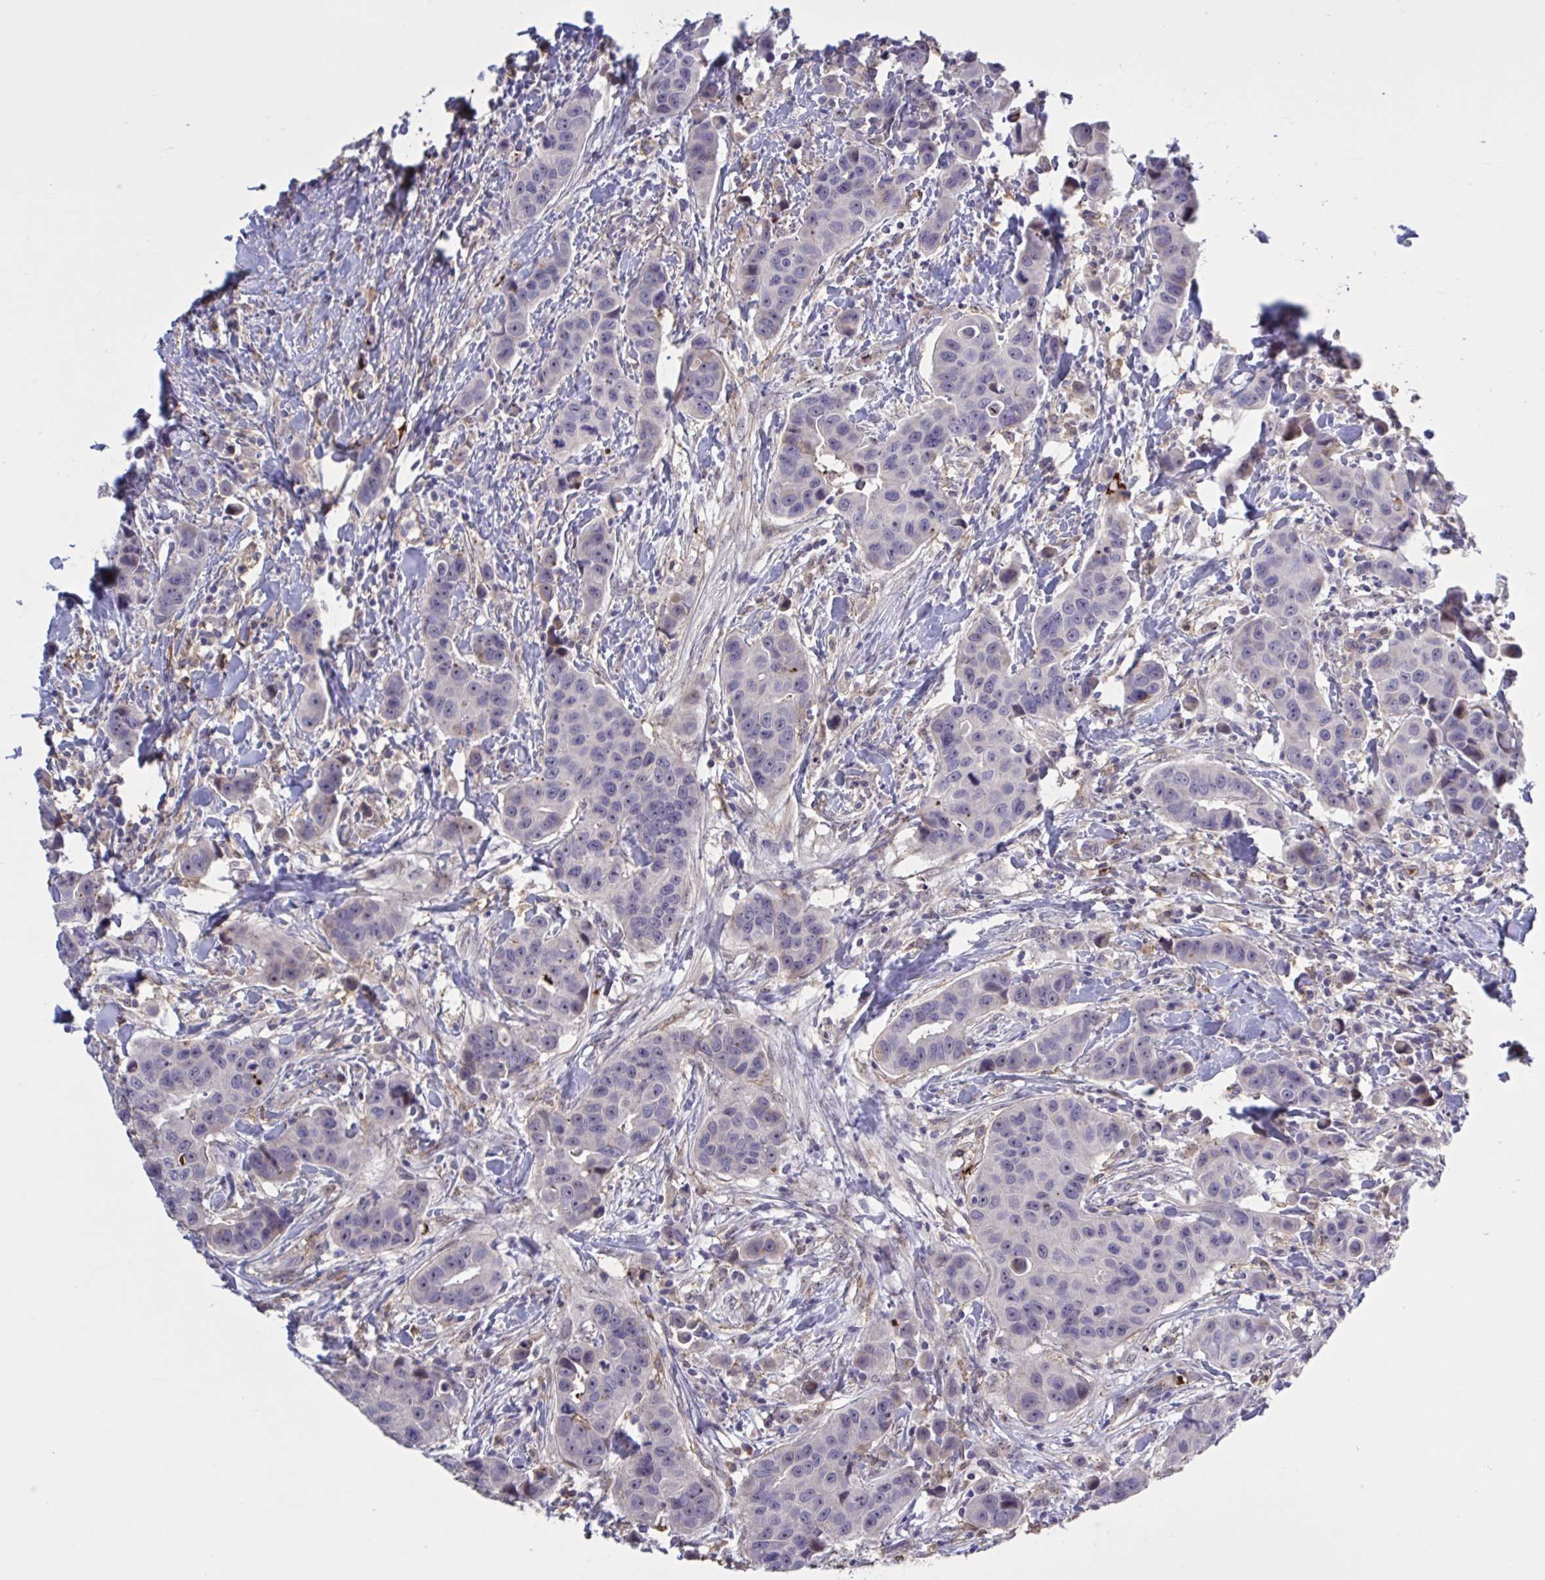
{"staining": {"intensity": "negative", "quantity": "none", "location": "none"}, "tissue": "breast cancer", "cell_type": "Tumor cells", "image_type": "cancer", "snomed": [{"axis": "morphology", "description": "Duct carcinoma"}, {"axis": "topography", "description": "Breast"}], "caption": "Protein analysis of breast cancer shows no significant expression in tumor cells.", "gene": "CD101", "patient": {"sex": "female", "age": 24}}